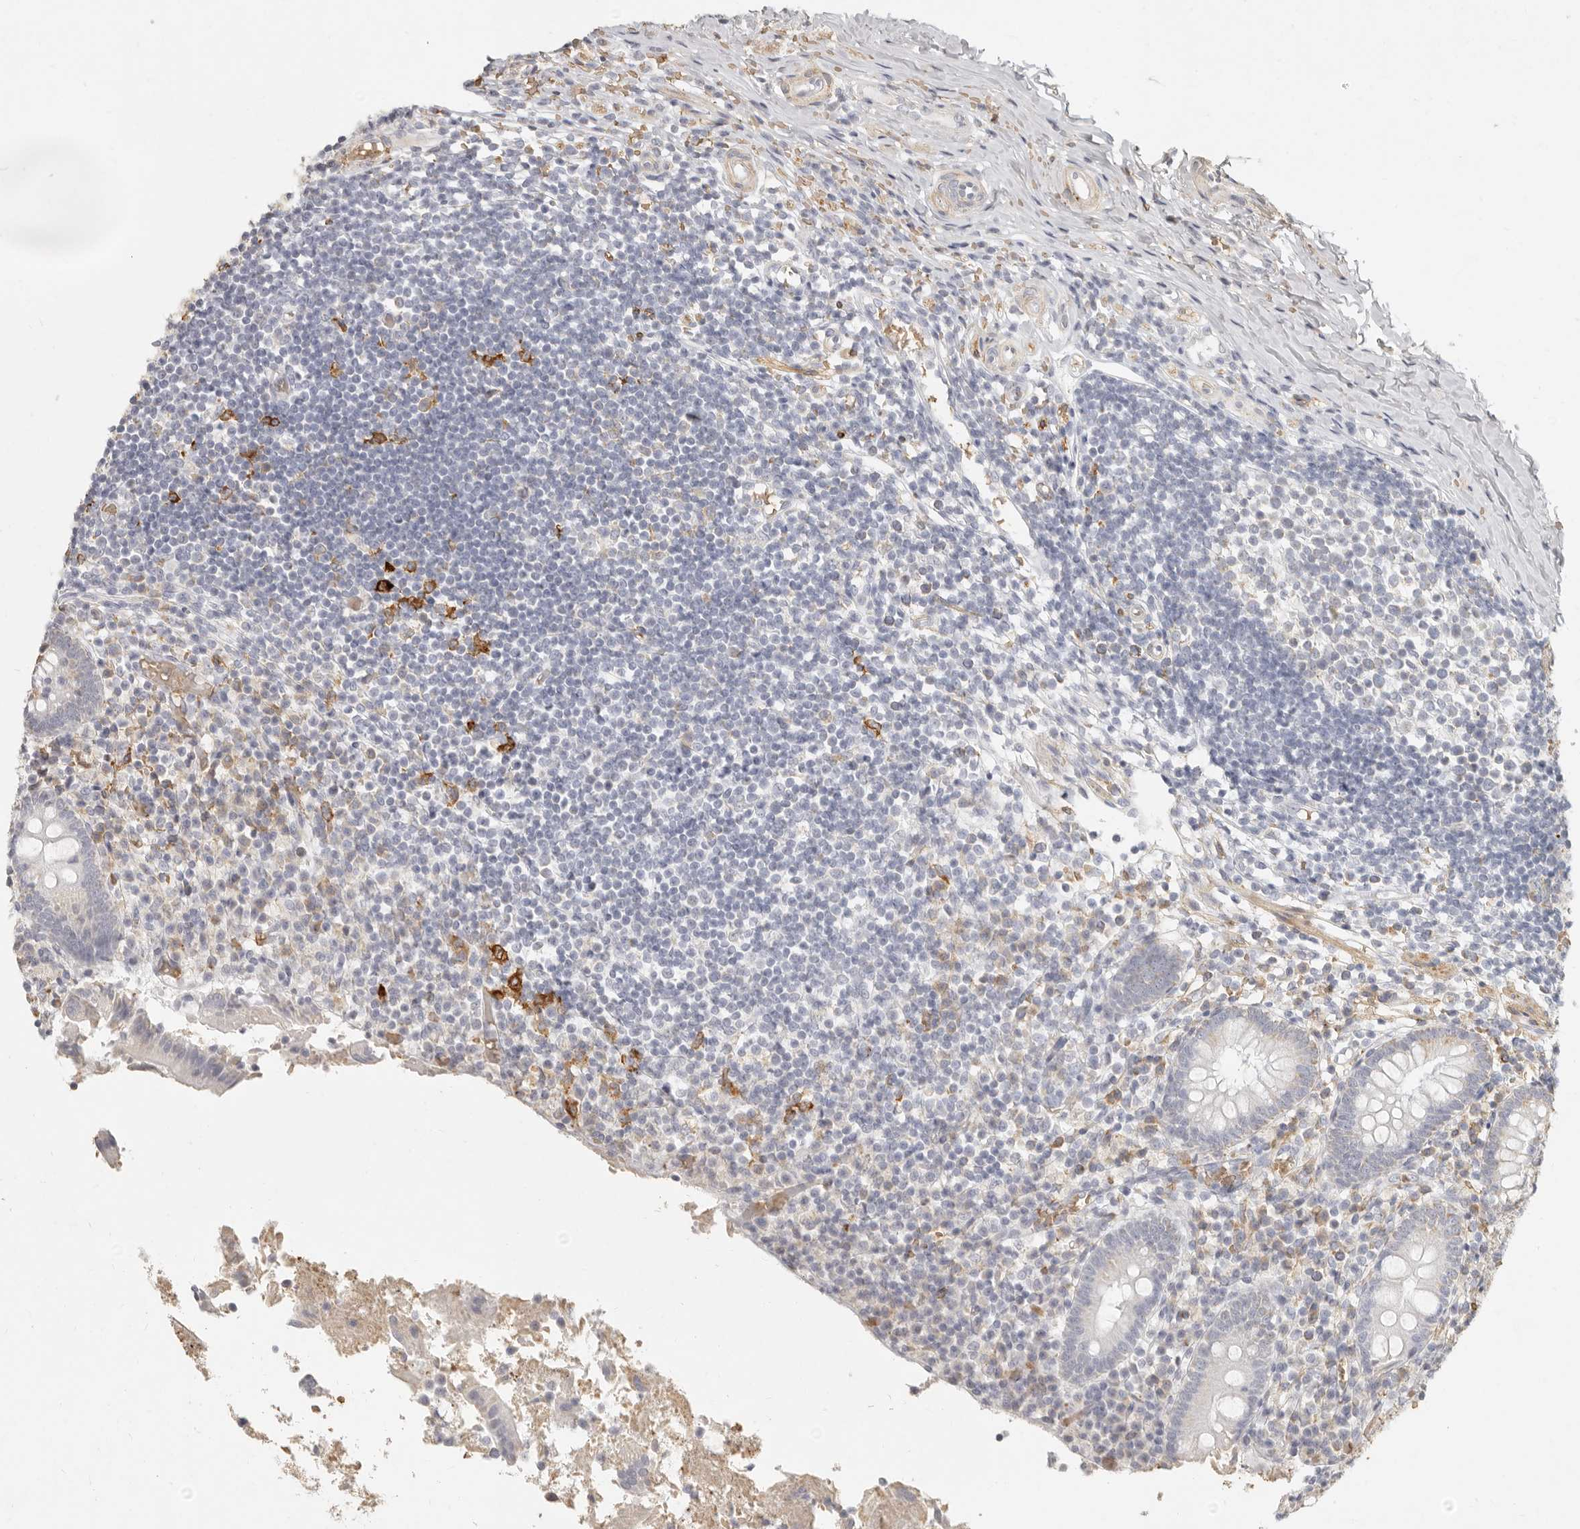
{"staining": {"intensity": "negative", "quantity": "none", "location": "none"}, "tissue": "appendix", "cell_type": "Glandular cells", "image_type": "normal", "snomed": [{"axis": "morphology", "description": "Normal tissue, NOS"}, {"axis": "topography", "description": "Appendix"}], "caption": "Micrograph shows no significant protein staining in glandular cells of normal appendix.", "gene": "NIBAN1", "patient": {"sex": "female", "age": 17}}